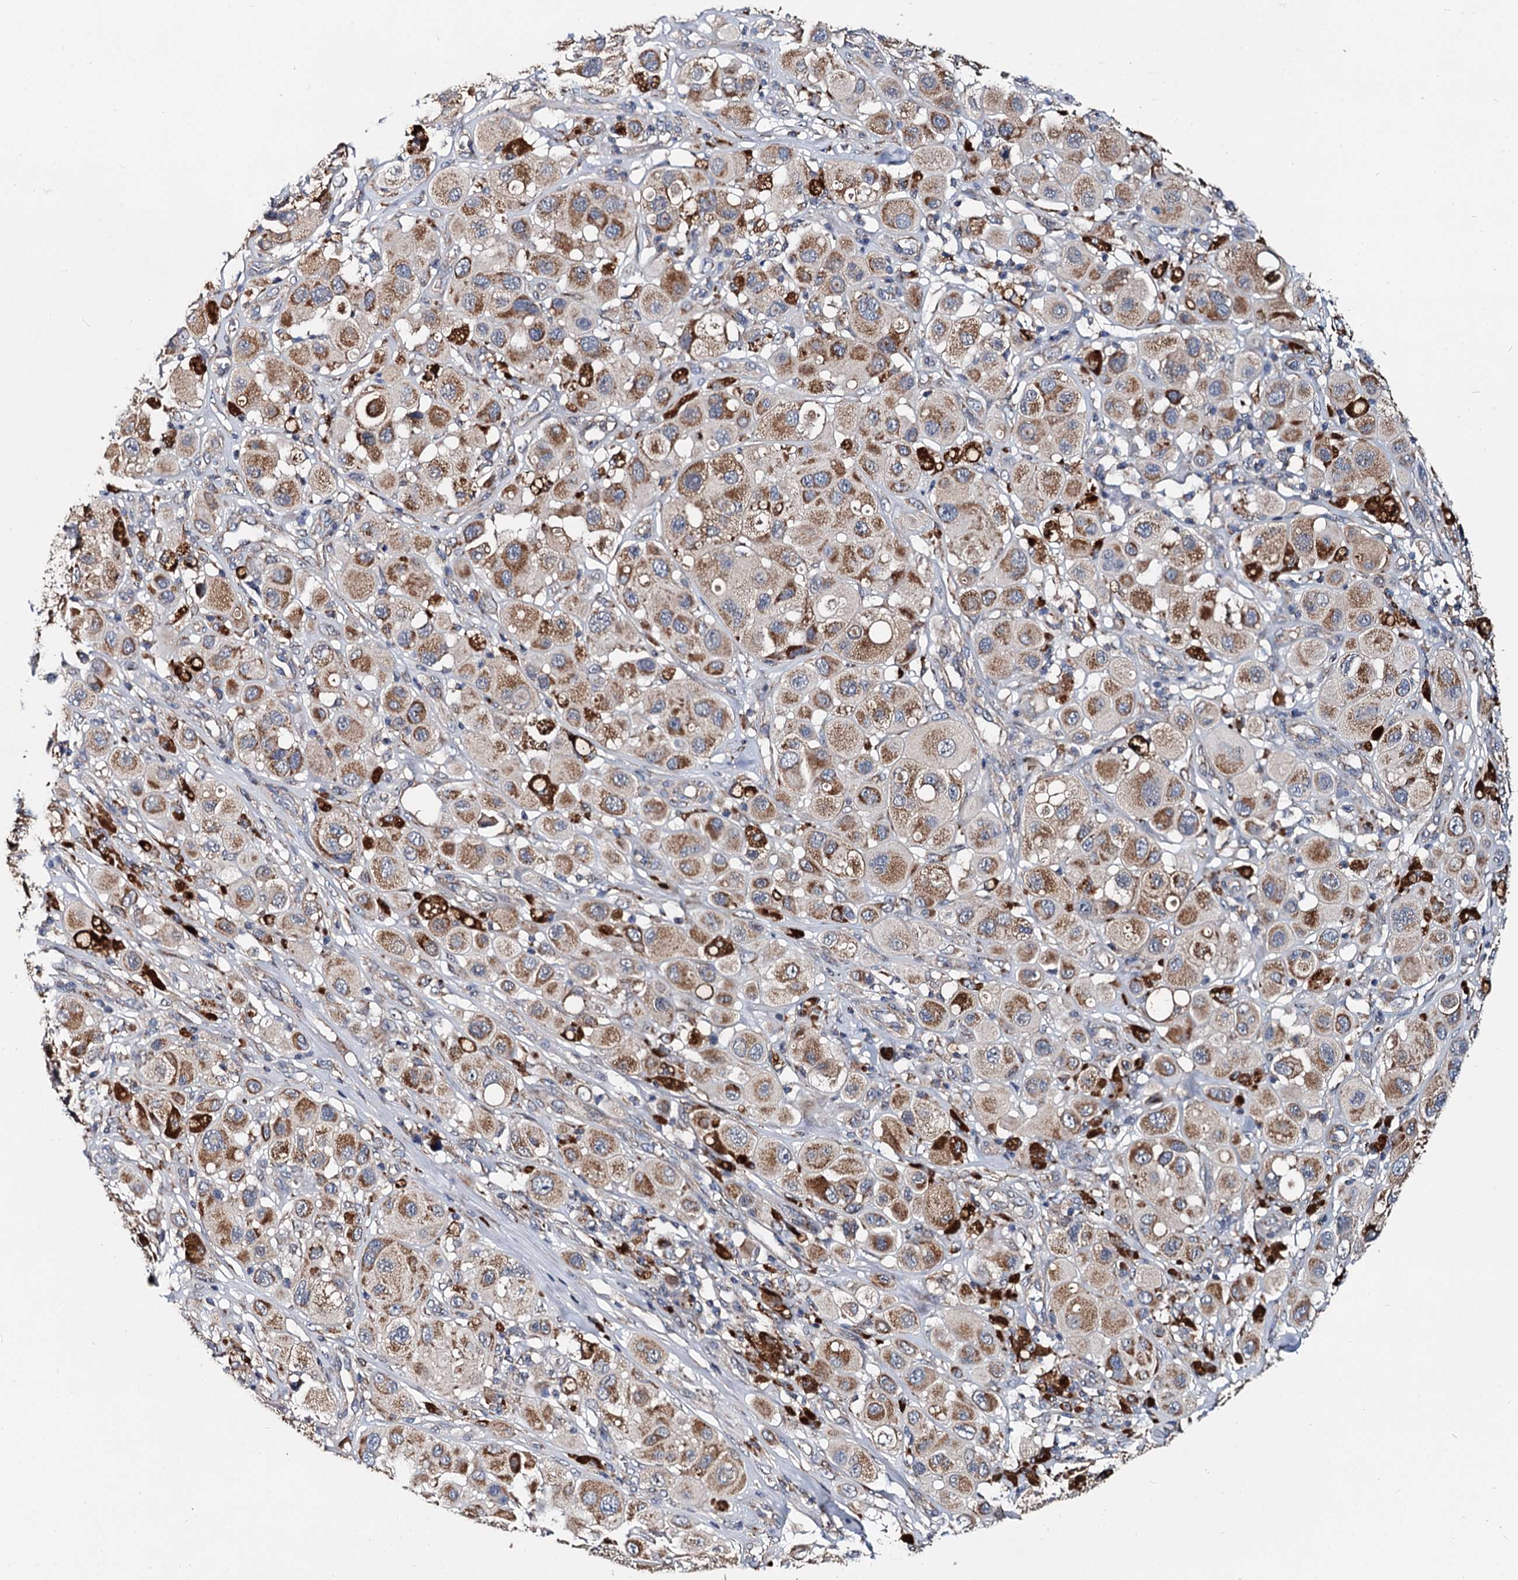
{"staining": {"intensity": "moderate", "quantity": ">75%", "location": "cytoplasmic/membranous"}, "tissue": "melanoma", "cell_type": "Tumor cells", "image_type": "cancer", "snomed": [{"axis": "morphology", "description": "Malignant melanoma, Metastatic site"}, {"axis": "topography", "description": "Skin"}], "caption": "Approximately >75% of tumor cells in human malignant melanoma (metastatic site) exhibit moderate cytoplasmic/membranous protein staining as visualized by brown immunohistochemical staining.", "gene": "SPRYD3", "patient": {"sex": "male", "age": 41}}